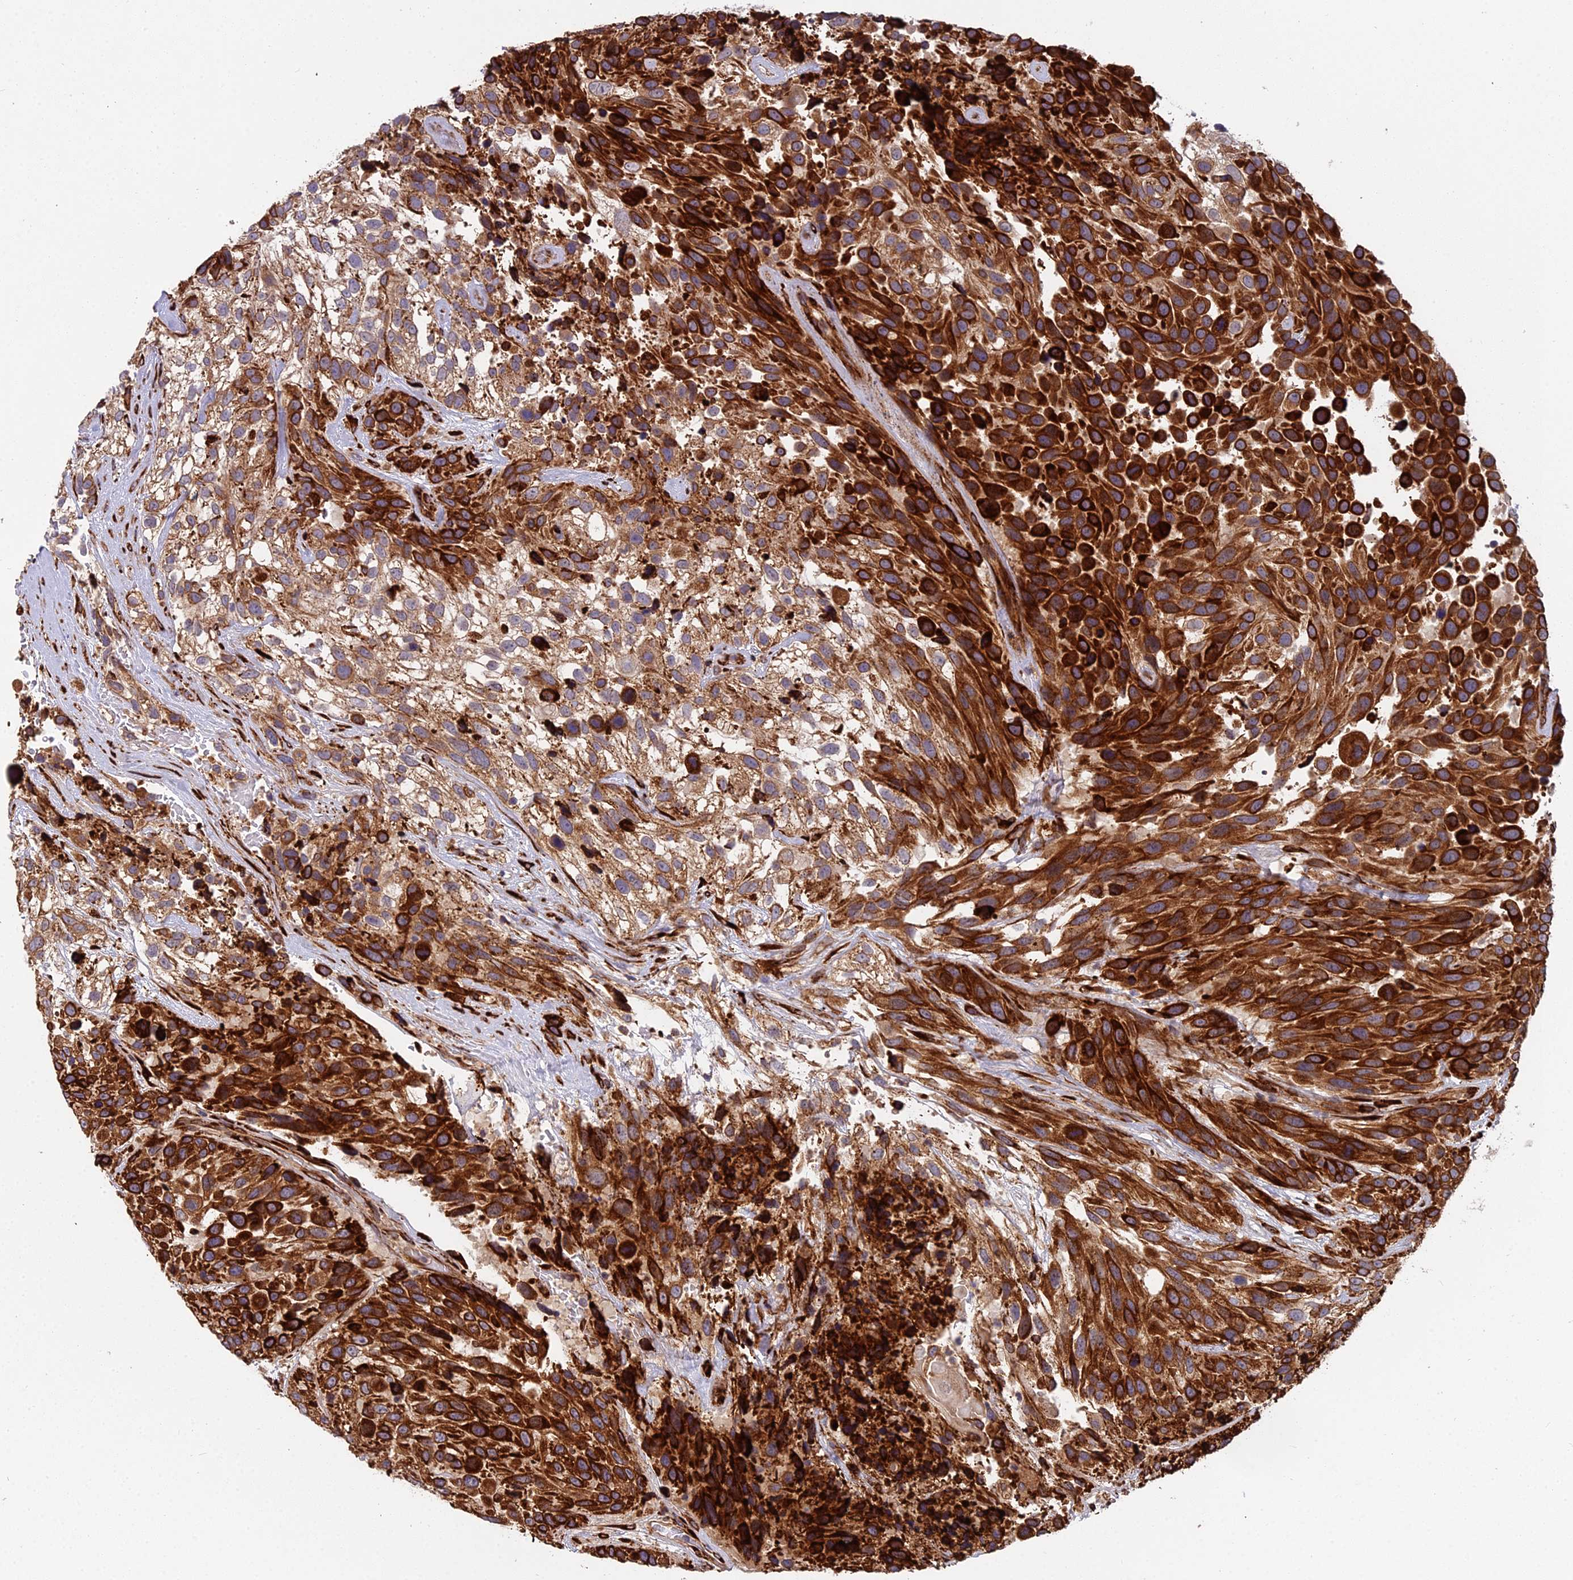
{"staining": {"intensity": "strong", "quantity": ">75%", "location": "cytoplasmic/membranous"}, "tissue": "urothelial cancer", "cell_type": "Tumor cells", "image_type": "cancer", "snomed": [{"axis": "morphology", "description": "Urothelial carcinoma, High grade"}, {"axis": "topography", "description": "Urinary bladder"}], "caption": "Strong cytoplasmic/membranous positivity for a protein is seen in approximately >75% of tumor cells of high-grade urothelial carcinoma using immunohistochemistry (IHC).", "gene": "NDUFAF7", "patient": {"sex": "female", "age": 70}}